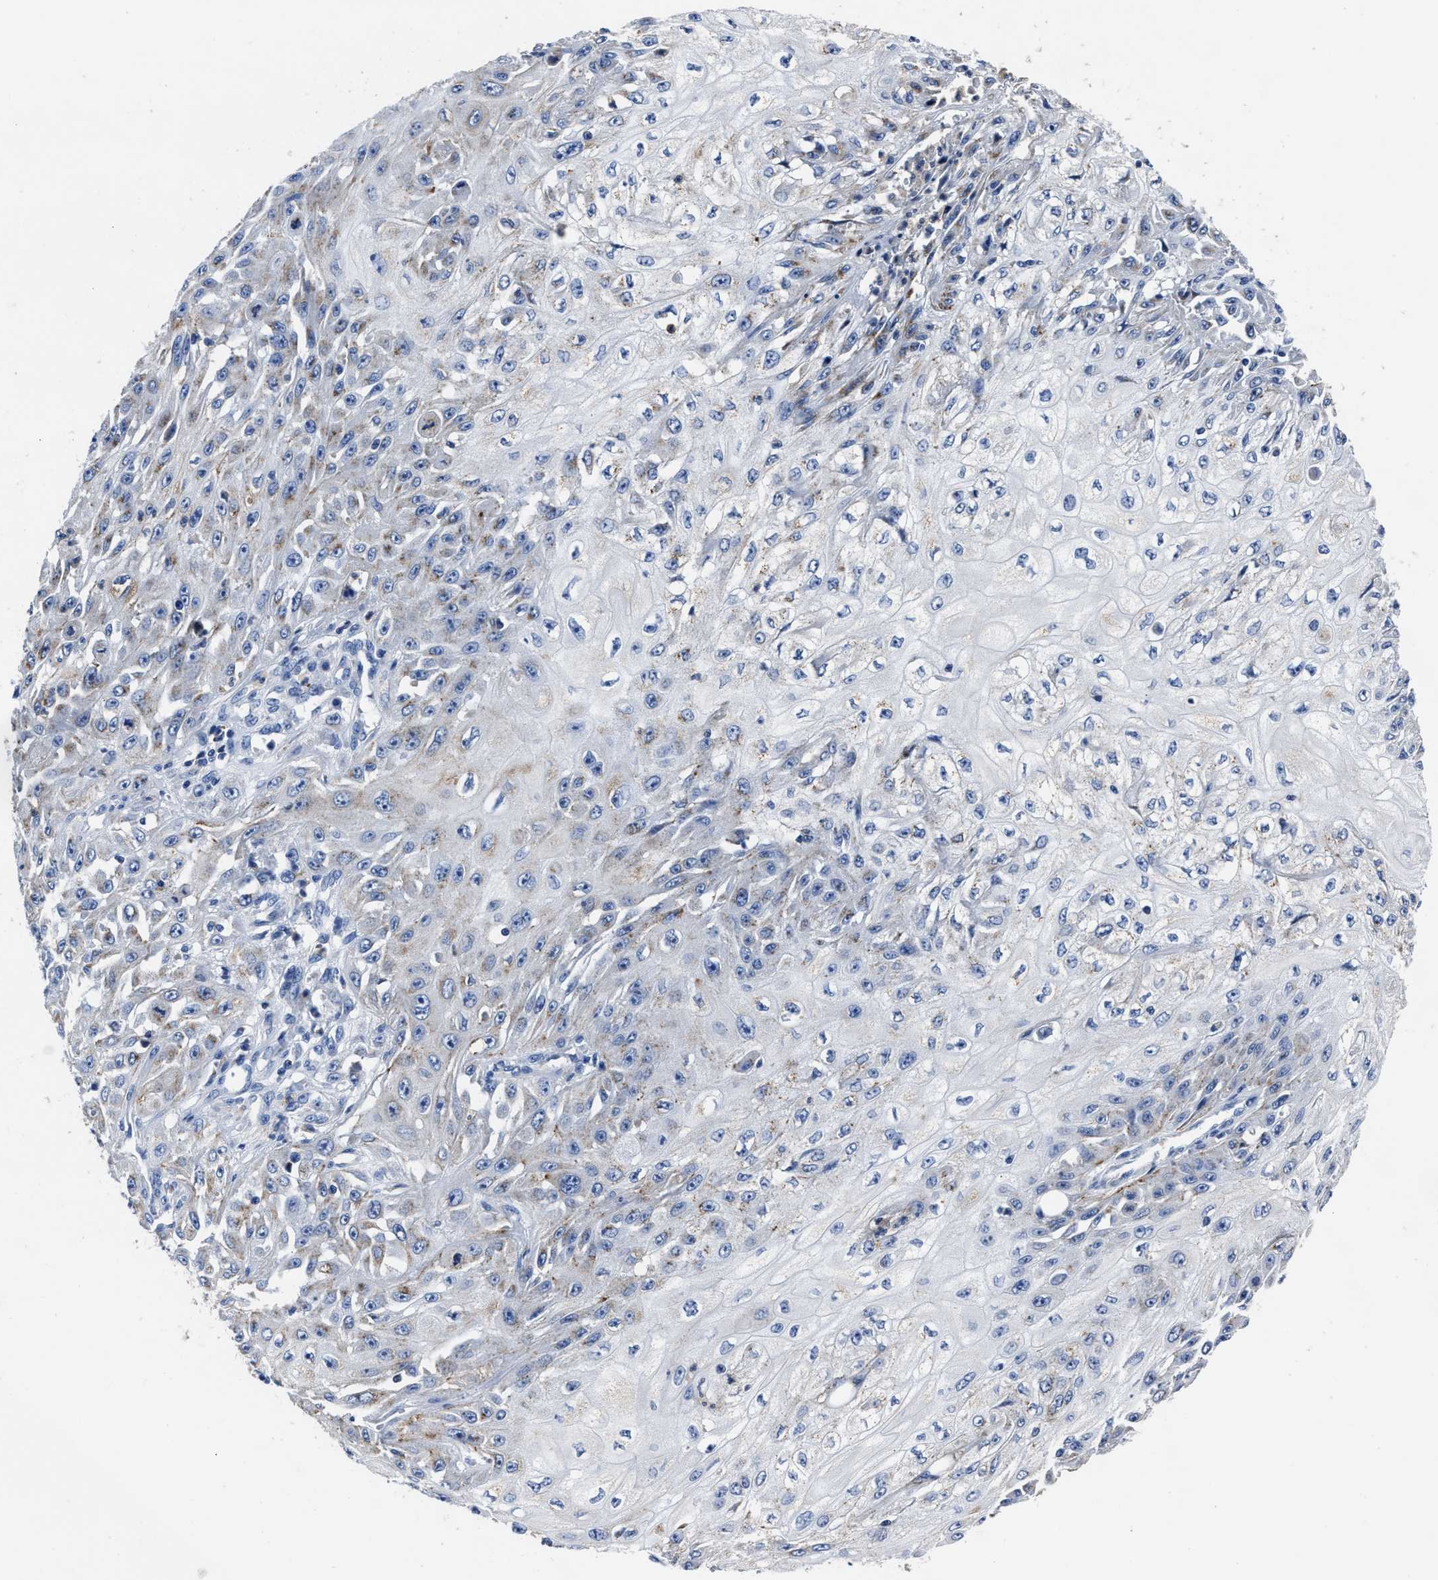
{"staining": {"intensity": "moderate", "quantity": "<25%", "location": "cytoplasmic/membranous"}, "tissue": "skin cancer", "cell_type": "Tumor cells", "image_type": "cancer", "snomed": [{"axis": "morphology", "description": "Squamous cell carcinoma, NOS"}, {"axis": "morphology", "description": "Squamous cell carcinoma, metastatic, NOS"}, {"axis": "topography", "description": "Skin"}, {"axis": "topography", "description": "Lymph node"}], "caption": "The micrograph reveals staining of skin cancer, revealing moderate cytoplasmic/membranous protein positivity (brown color) within tumor cells.", "gene": "LAMTOR4", "patient": {"sex": "male", "age": 75}}